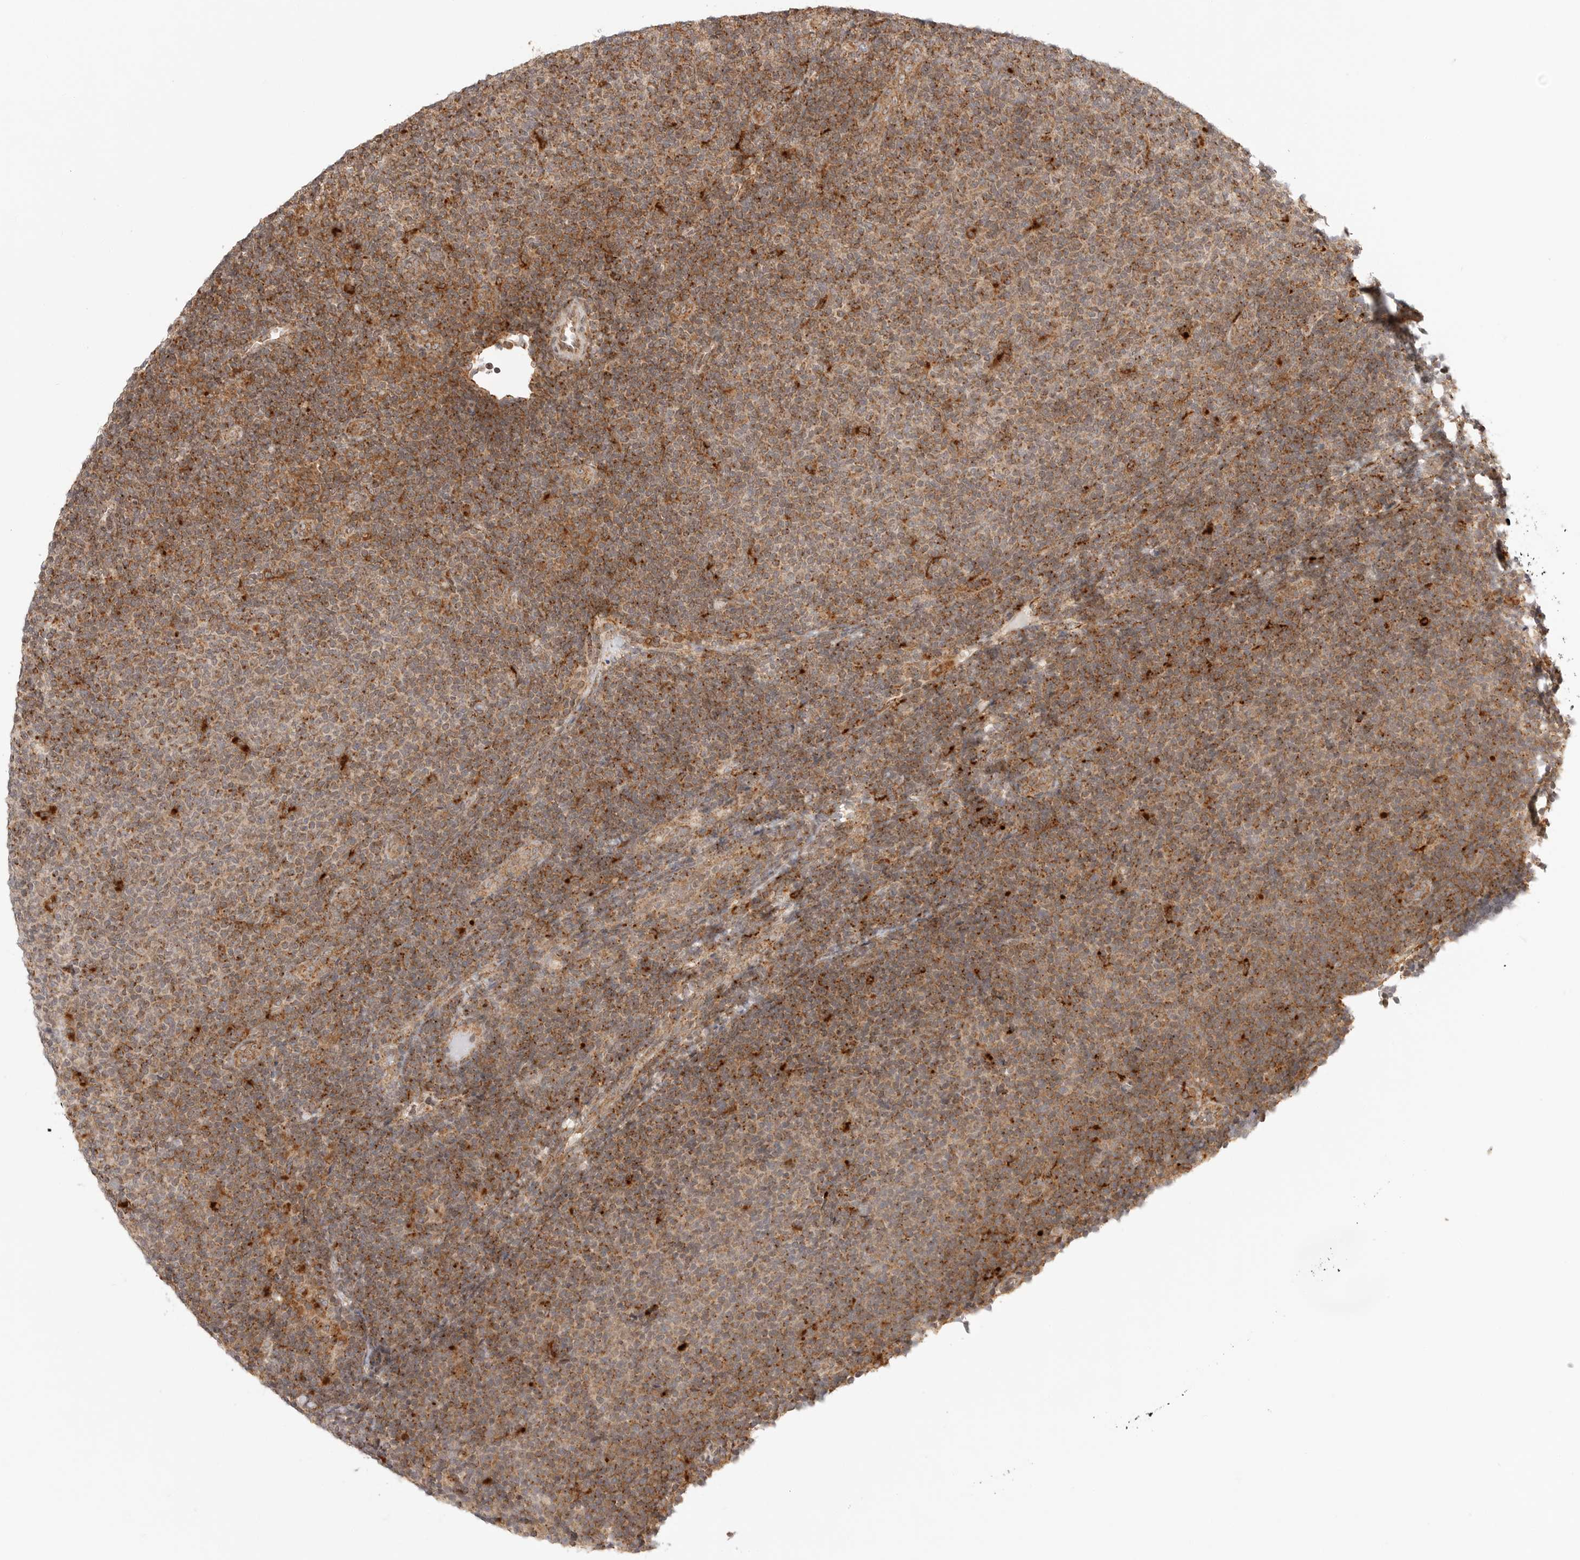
{"staining": {"intensity": "moderate", "quantity": ">75%", "location": "cytoplasmic/membranous"}, "tissue": "lymphoma", "cell_type": "Tumor cells", "image_type": "cancer", "snomed": [{"axis": "morphology", "description": "Malignant lymphoma, non-Hodgkin's type, Low grade"}, {"axis": "topography", "description": "Lymph node"}], "caption": "Lymphoma stained for a protein (brown) exhibits moderate cytoplasmic/membranous positive expression in approximately >75% of tumor cells.", "gene": "IDUA", "patient": {"sex": "male", "age": 66}}